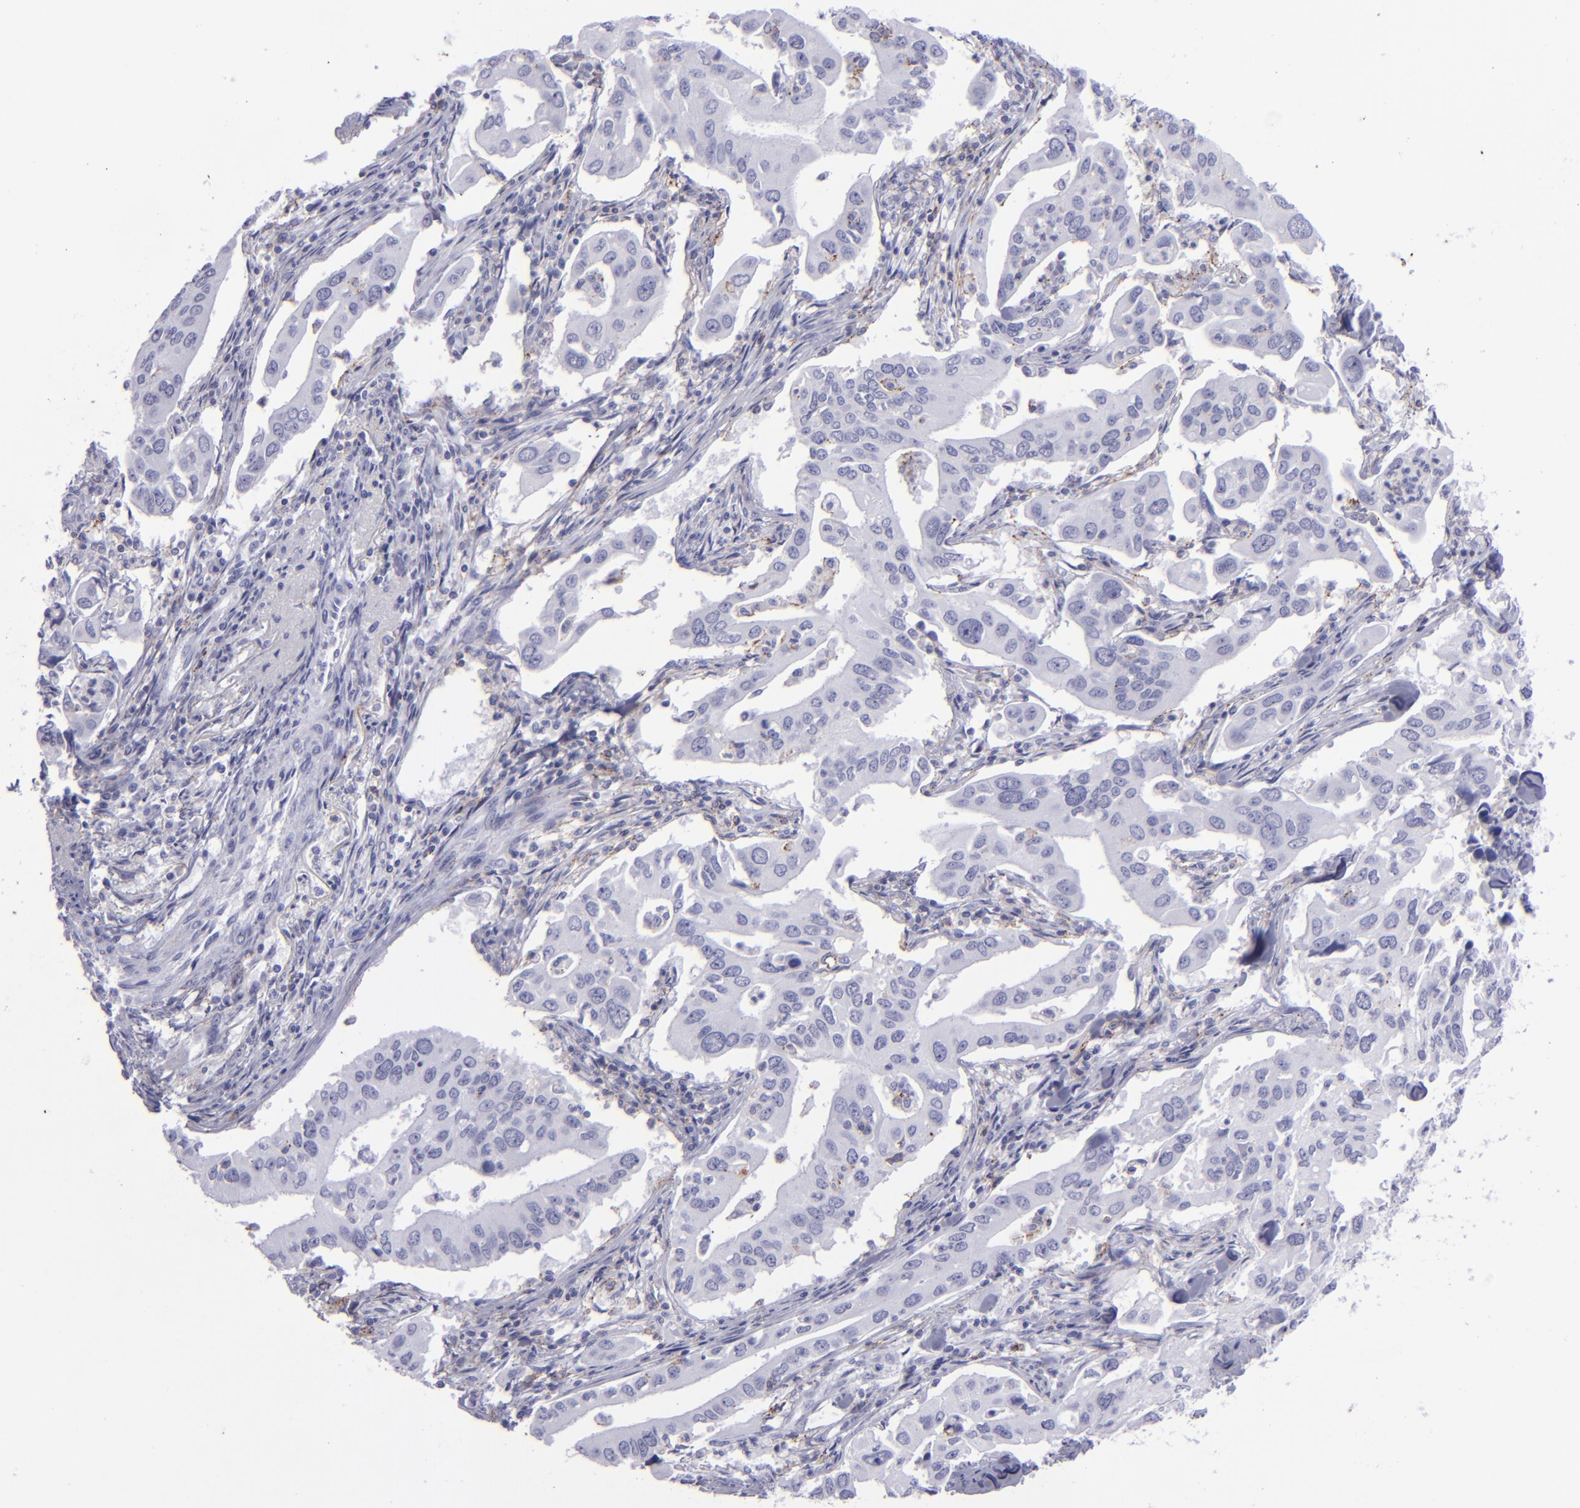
{"staining": {"intensity": "negative", "quantity": "none", "location": "none"}, "tissue": "lung cancer", "cell_type": "Tumor cells", "image_type": "cancer", "snomed": [{"axis": "morphology", "description": "Adenocarcinoma, NOS"}, {"axis": "topography", "description": "Lung"}], "caption": "High power microscopy image of an IHC histopathology image of lung adenocarcinoma, revealing no significant staining in tumor cells.", "gene": "SELPLG", "patient": {"sex": "male", "age": 48}}